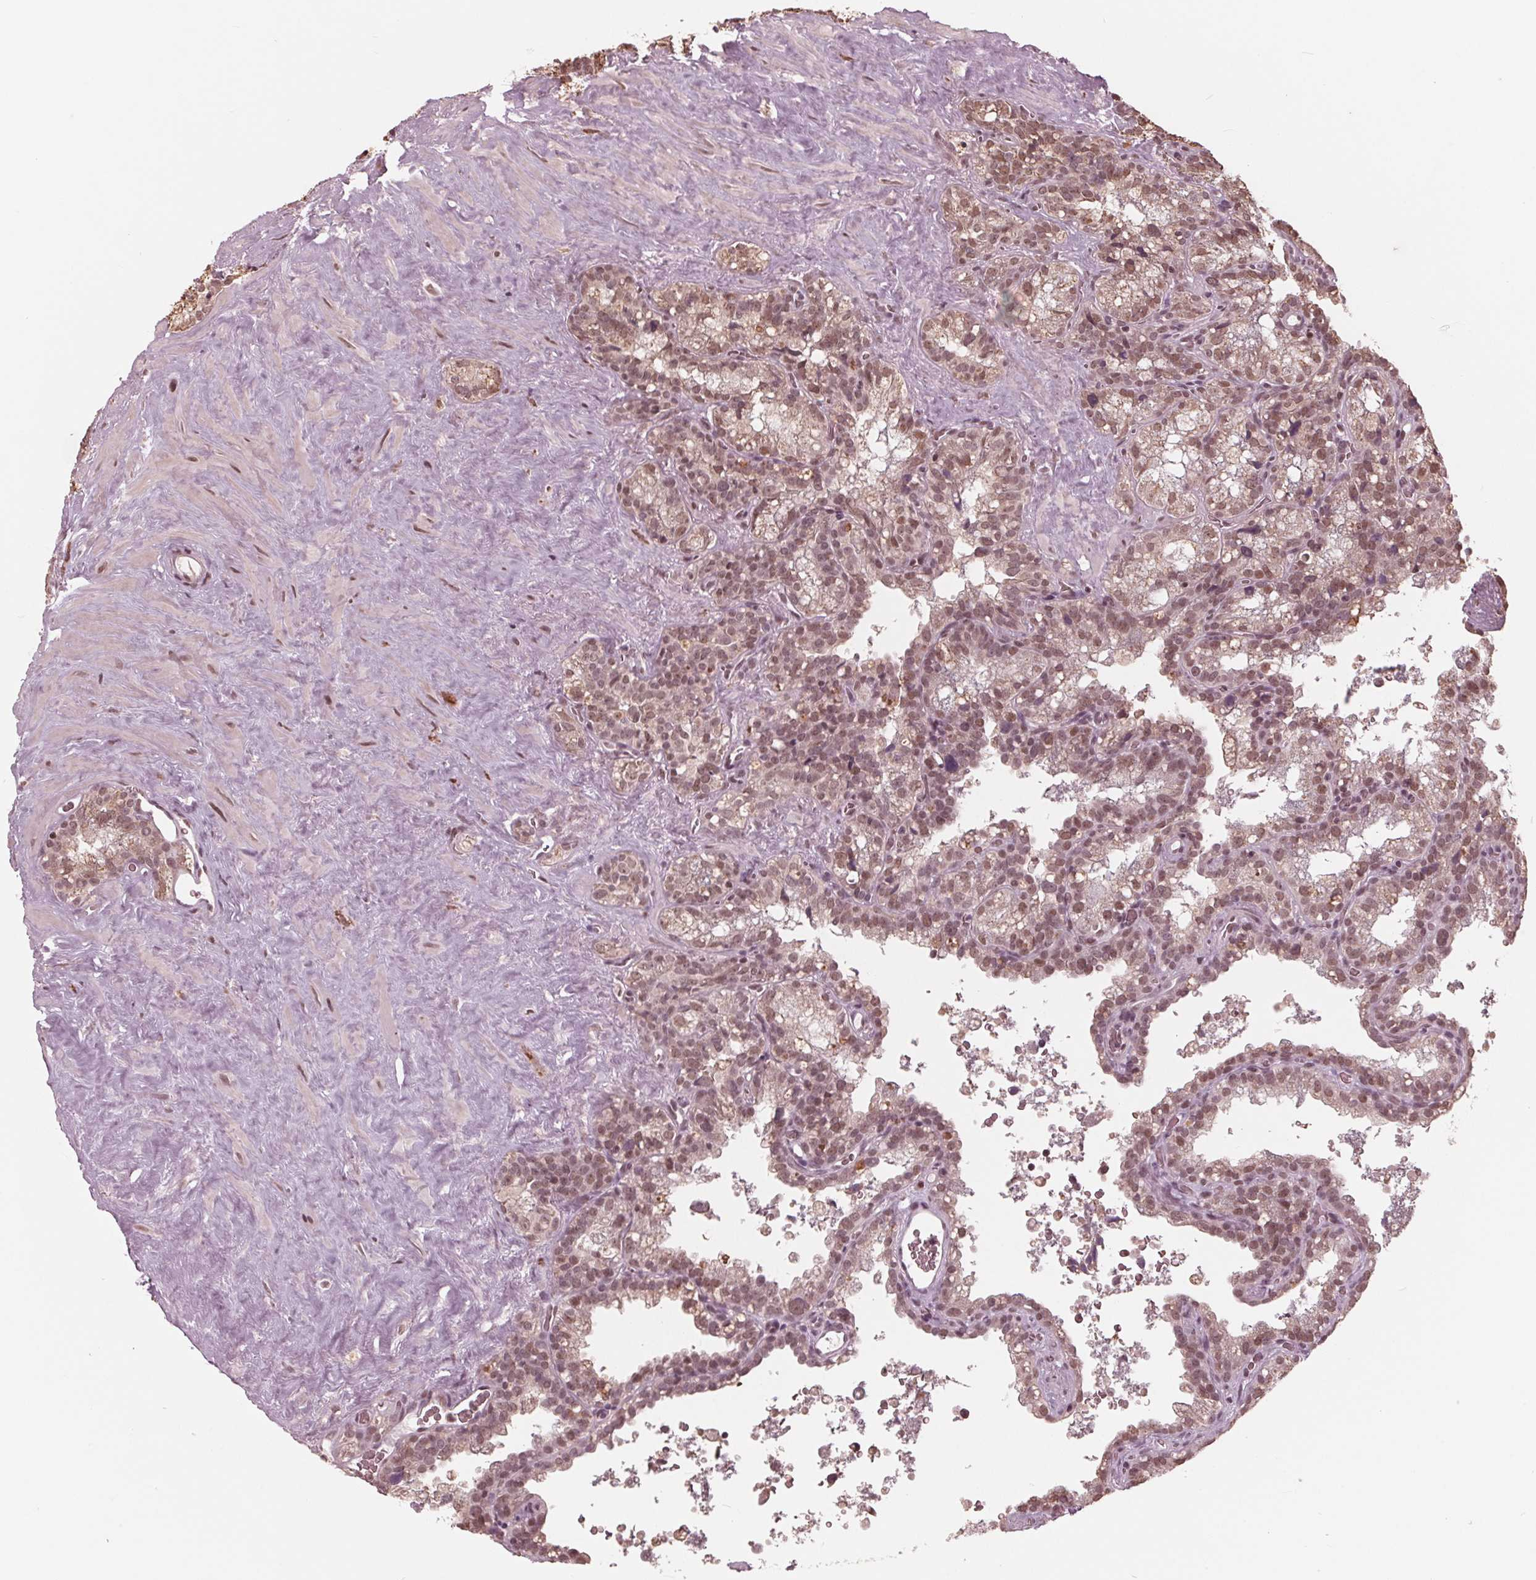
{"staining": {"intensity": "weak", "quantity": "25%-75%", "location": "cytoplasmic/membranous,nuclear"}, "tissue": "seminal vesicle", "cell_type": "Glandular cells", "image_type": "normal", "snomed": [{"axis": "morphology", "description": "Normal tissue, NOS"}, {"axis": "topography", "description": "Prostate"}, {"axis": "topography", "description": "Seminal veicle"}], "caption": "Protein analysis of unremarkable seminal vesicle demonstrates weak cytoplasmic/membranous,nuclear positivity in approximately 25%-75% of glandular cells.", "gene": "HIRIP3", "patient": {"sex": "male", "age": 71}}